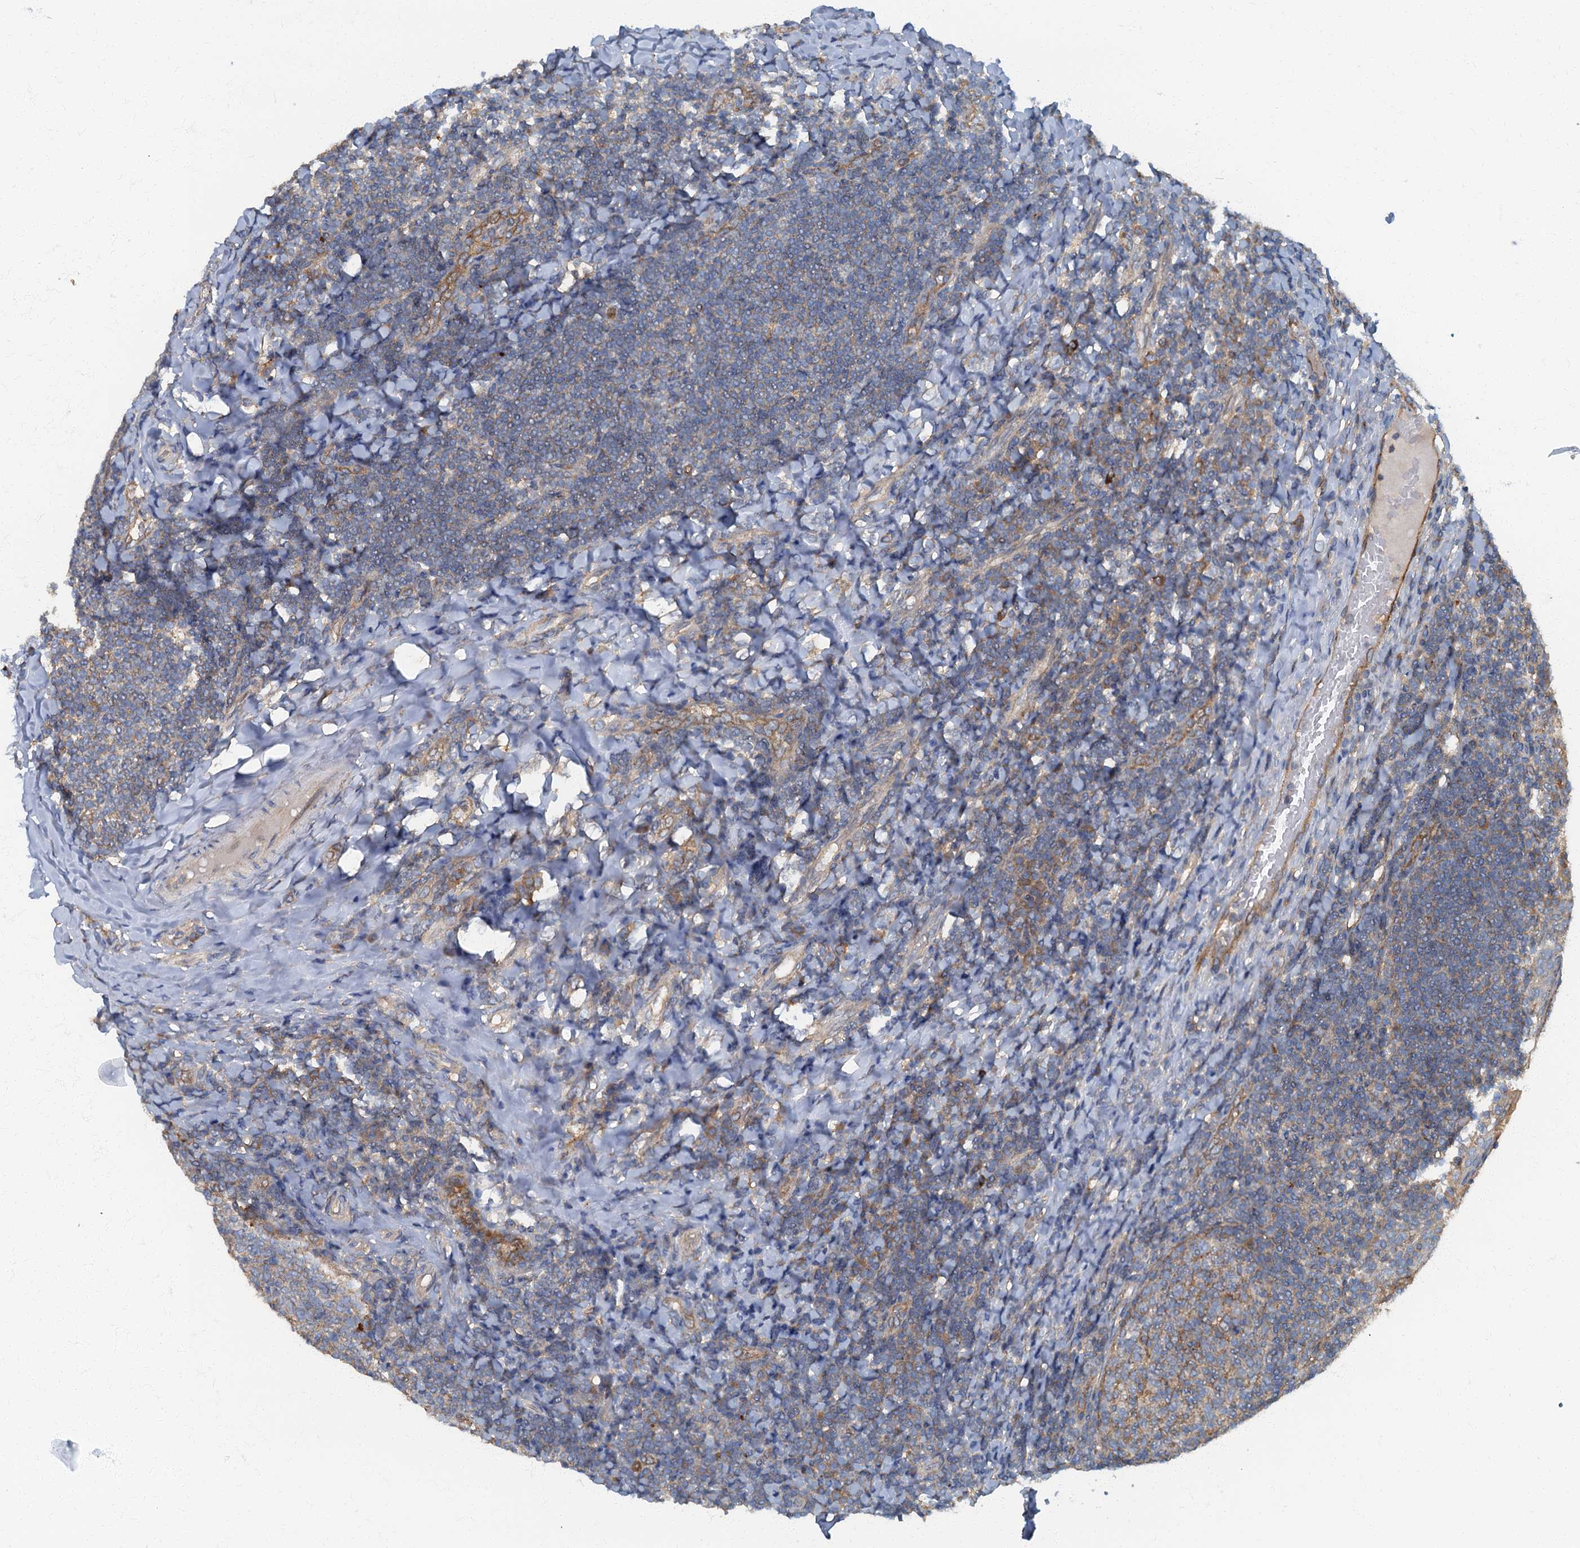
{"staining": {"intensity": "negative", "quantity": "none", "location": "none"}, "tissue": "tonsil", "cell_type": "Germinal center cells", "image_type": "normal", "snomed": [{"axis": "morphology", "description": "Normal tissue, NOS"}, {"axis": "topography", "description": "Tonsil"}], "caption": "High magnification brightfield microscopy of unremarkable tonsil stained with DAB (brown) and counterstained with hematoxylin (blue): germinal center cells show no significant positivity.", "gene": "ARL11", "patient": {"sex": "female", "age": 19}}